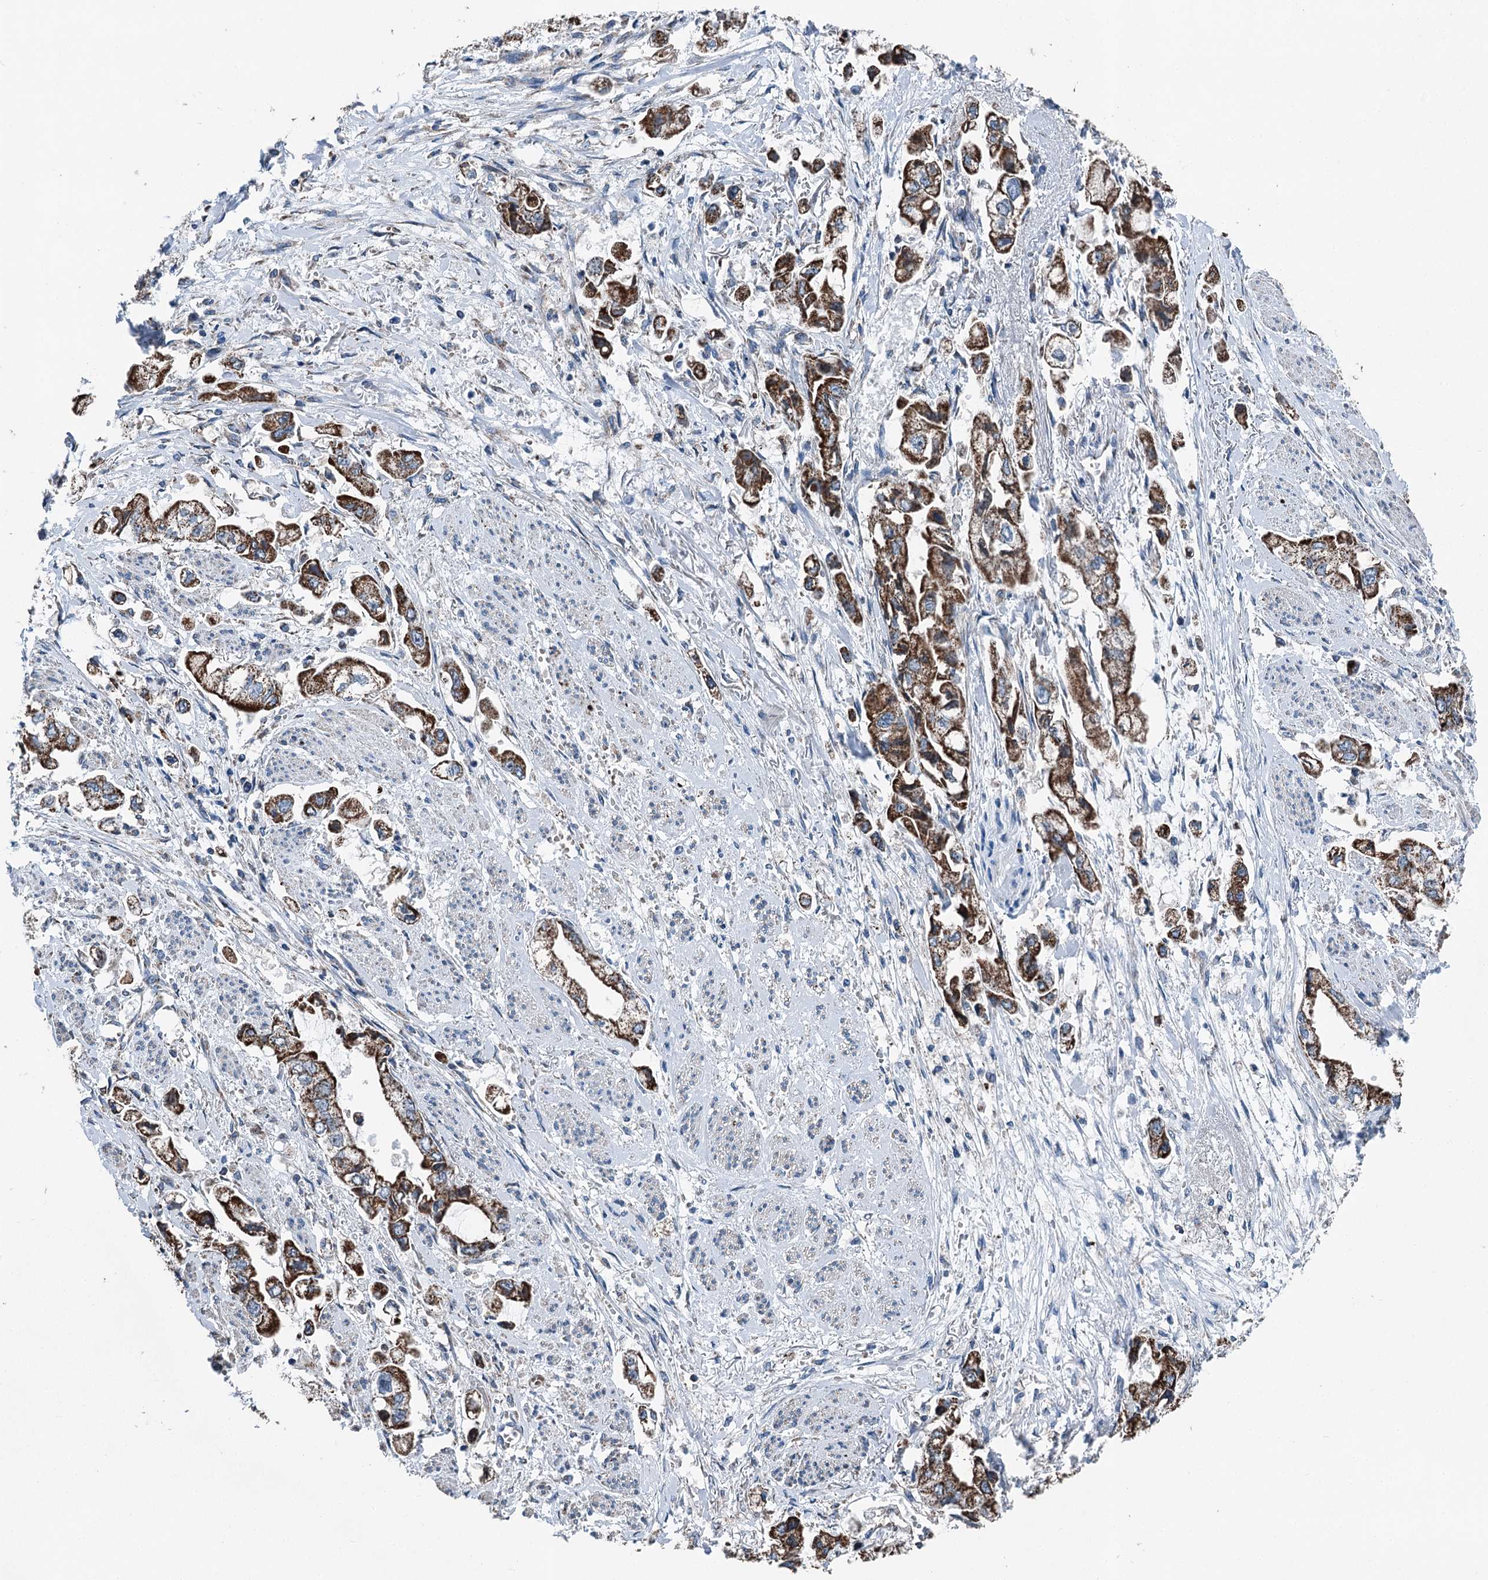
{"staining": {"intensity": "strong", "quantity": ">75%", "location": "cytoplasmic/membranous"}, "tissue": "stomach cancer", "cell_type": "Tumor cells", "image_type": "cancer", "snomed": [{"axis": "morphology", "description": "Adenocarcinoma, NOS"}, {"axis": "topography", "description": "Stomach"}], "caption": "Human stomach cancer stained for a protein (brown) reveals strong cytoplasmic/membranous positive staining in about >75% of tumor cells.", "gene": "TRPT1", "patient": {"sex": "male", "age": 62}}